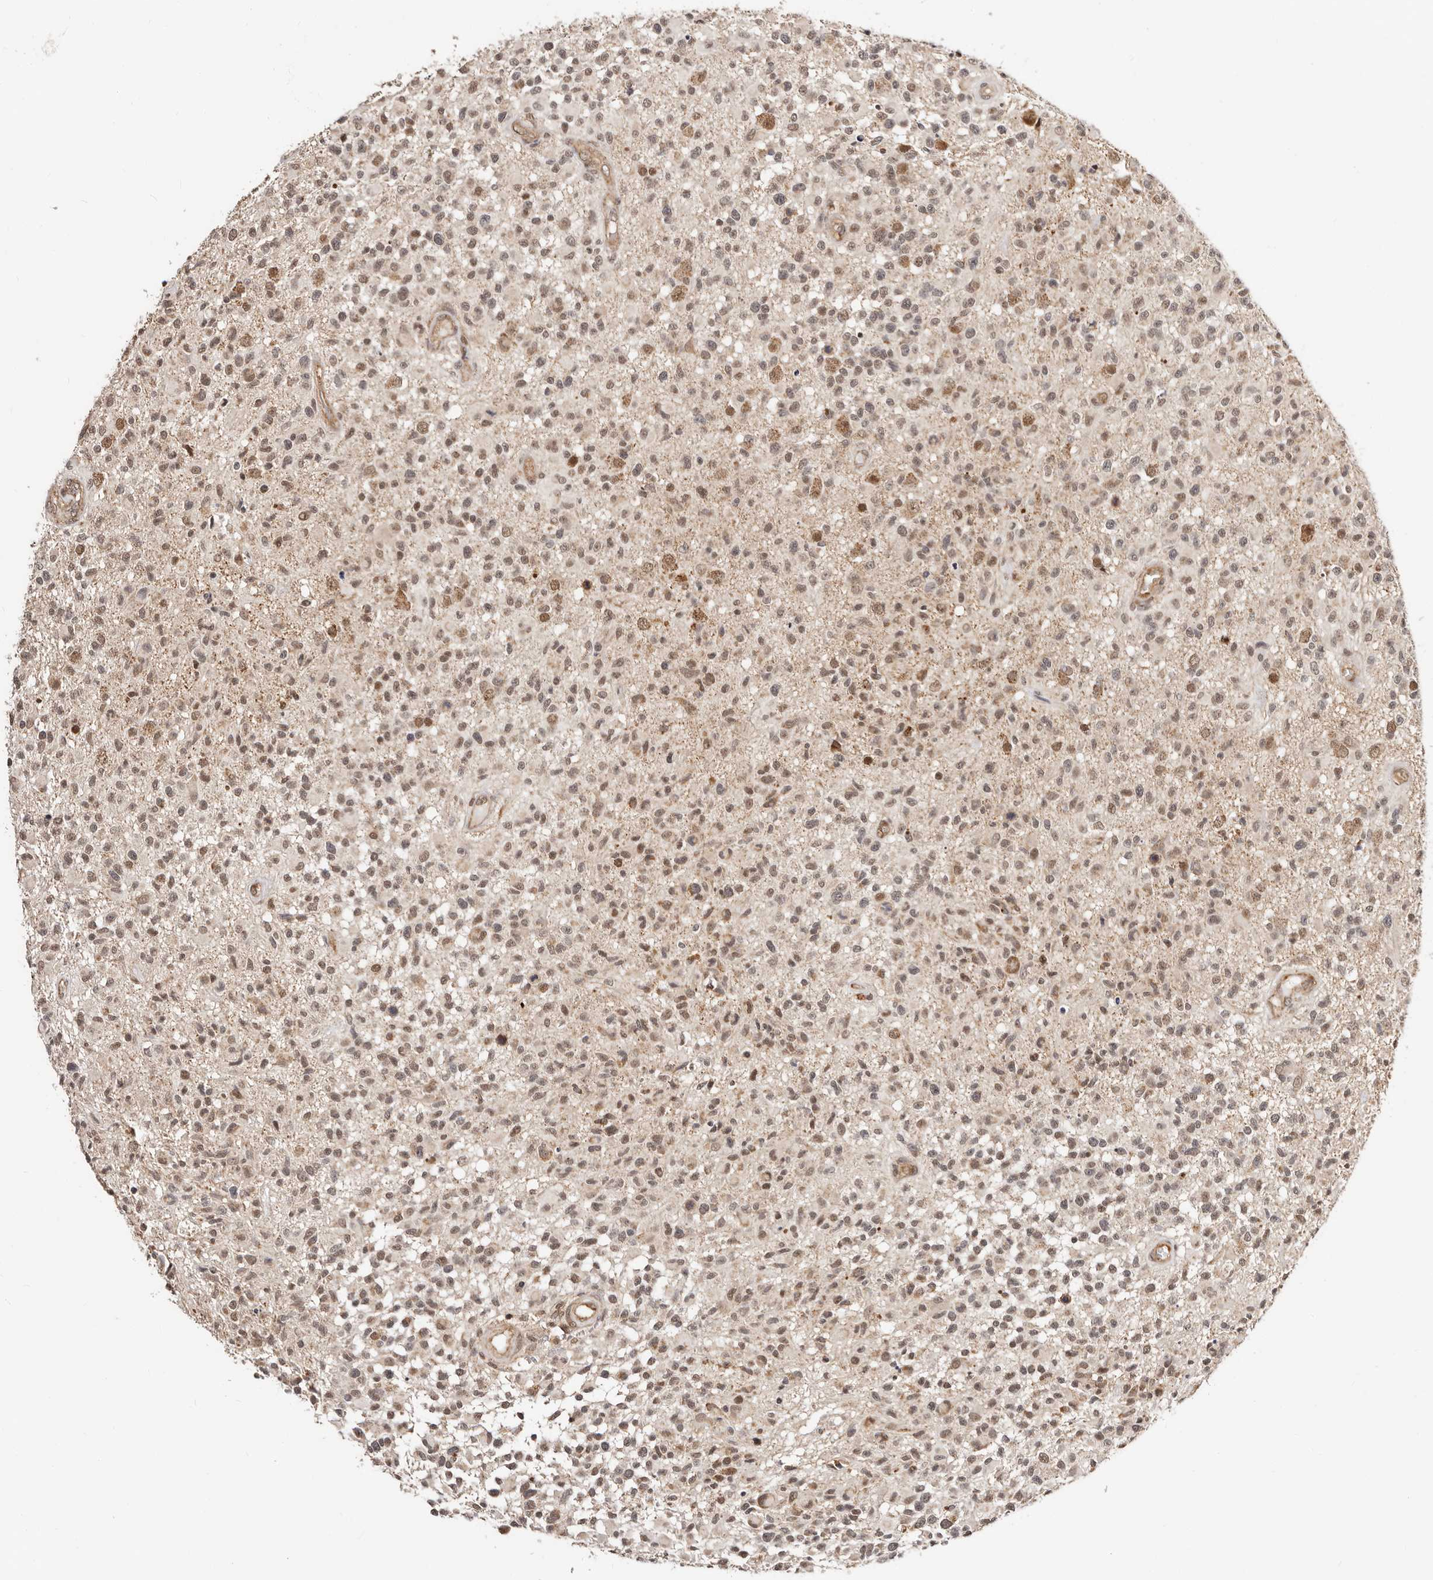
{"staining": {"intensity": "moderate", "quantity": "25%-75%", "location": "nuclear"}, "tissue": "glioma", "cell_type": "Tumor cells", "image_type": "cancer", "snomed": [{"axis": "morphology", "description": "Glioma, malignant, High grade"}, {"axis": "morphology", "description": "Glioblastoma, NOS"}, {"axis": "topography", "description": "Brain"}], "caption": "Protein staining reveals moderate nuclear positivity in about 25%-75% of tumor cells in glioblastoma.", "gene": "CTNNBL1", "patient": {"sex": "male", "age": 60}}